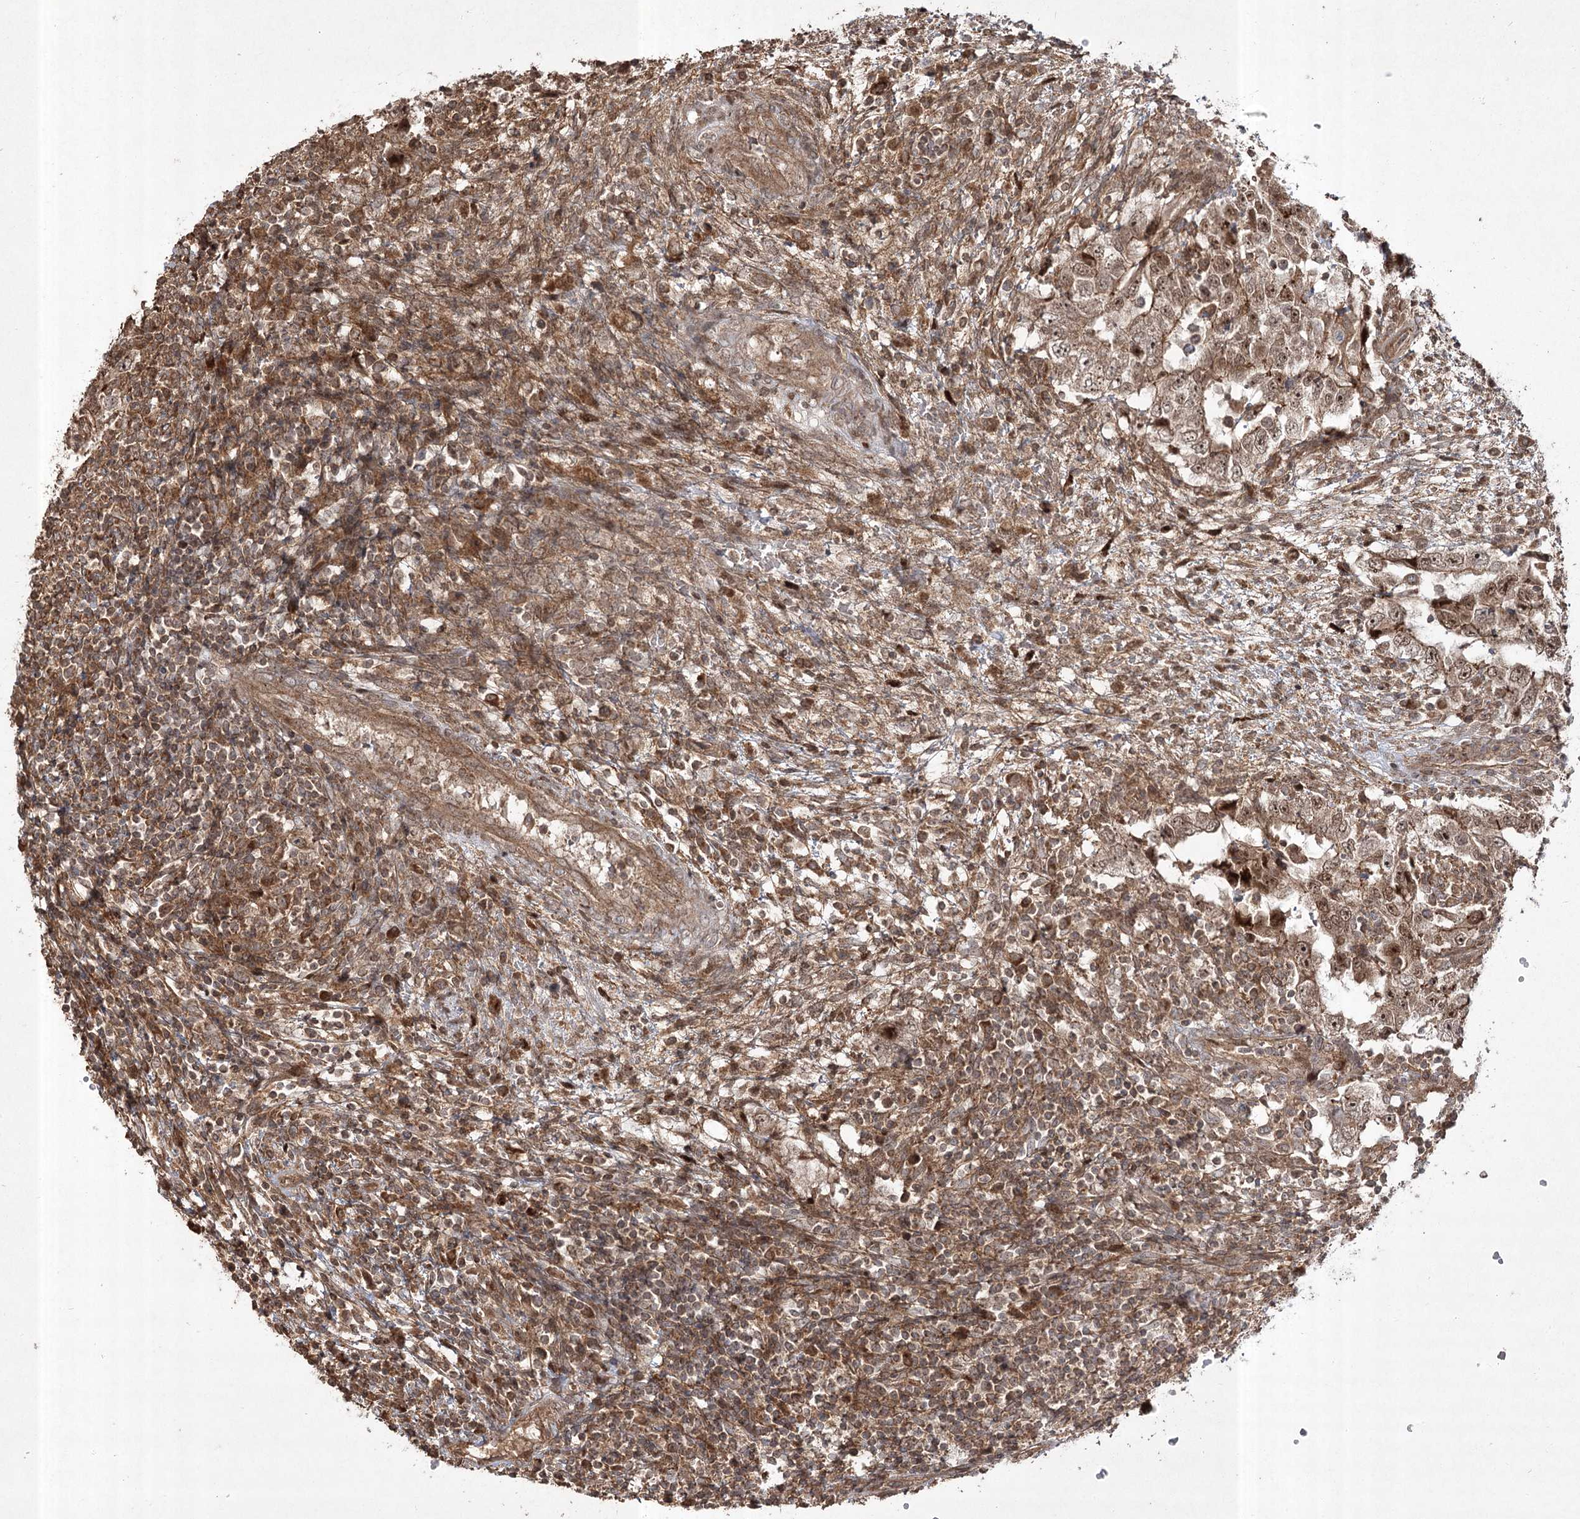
{"staining": {"intensity": "moderate", "quantity": ">75%", "location": "cytoplasmic/membranous,nuclear"}, "tissue": "testis cancer", "cell_type": "Tumor cells", "image_type": "cancer", "snomed": [{"axis": "morphology", "description": "Carcinoma, Embryonal, NOS"}, {"axis": "topography", "description": "Testis"}], "caption": "Immunohistochemical staining of testis cancer displays medium levels of moderate cytoplasmic/membranous and nuclear protein expression in approximately >75% of tumor cells.", "gene": "CPLANE1", "patient": {"sex": "male", "age": 26}}